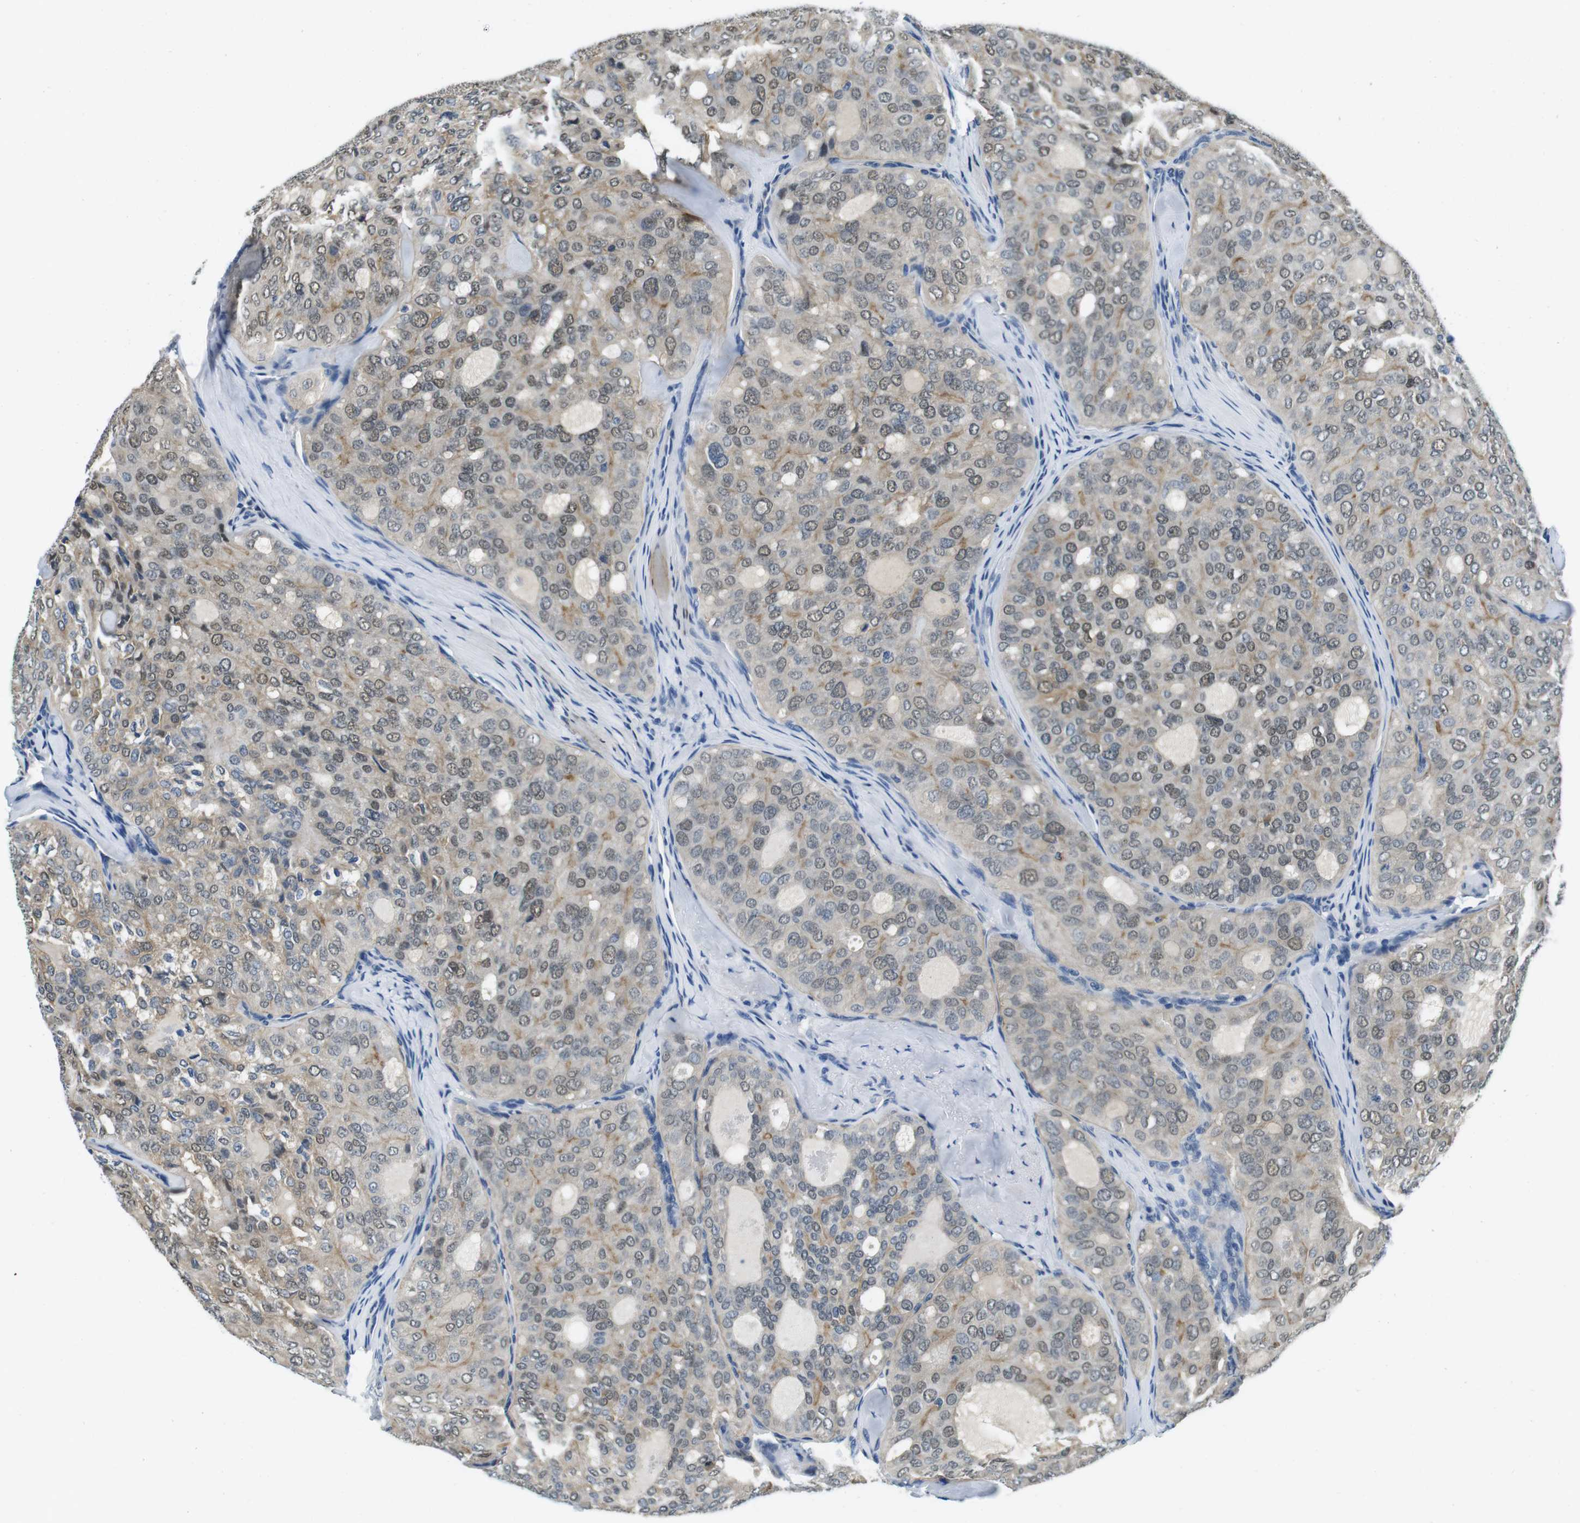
{"staining": {"intensity": "weak", "quantity": ">75%", "location": "cytoplasmic/membranous,nuclear"}, "tissue": "thyroid cancer", "cell_type": "Tumor cells", "image_type": "cancer", "snomed": [{"axis": "morphology", "description": "Follicular adenoma carcinoma, NOS"}, {"axis": "topography", "description": "Thyroid gland"}], "caption": "Protein expression analysis of follicular adenoma carcinoma (thyroid) demonstrates weak cytoplasmic/membranous and nuclear positivity in approximately >75% of tumor cells.", "gene": "DTNA", "patient": {"sex": "male", "age": 75}}